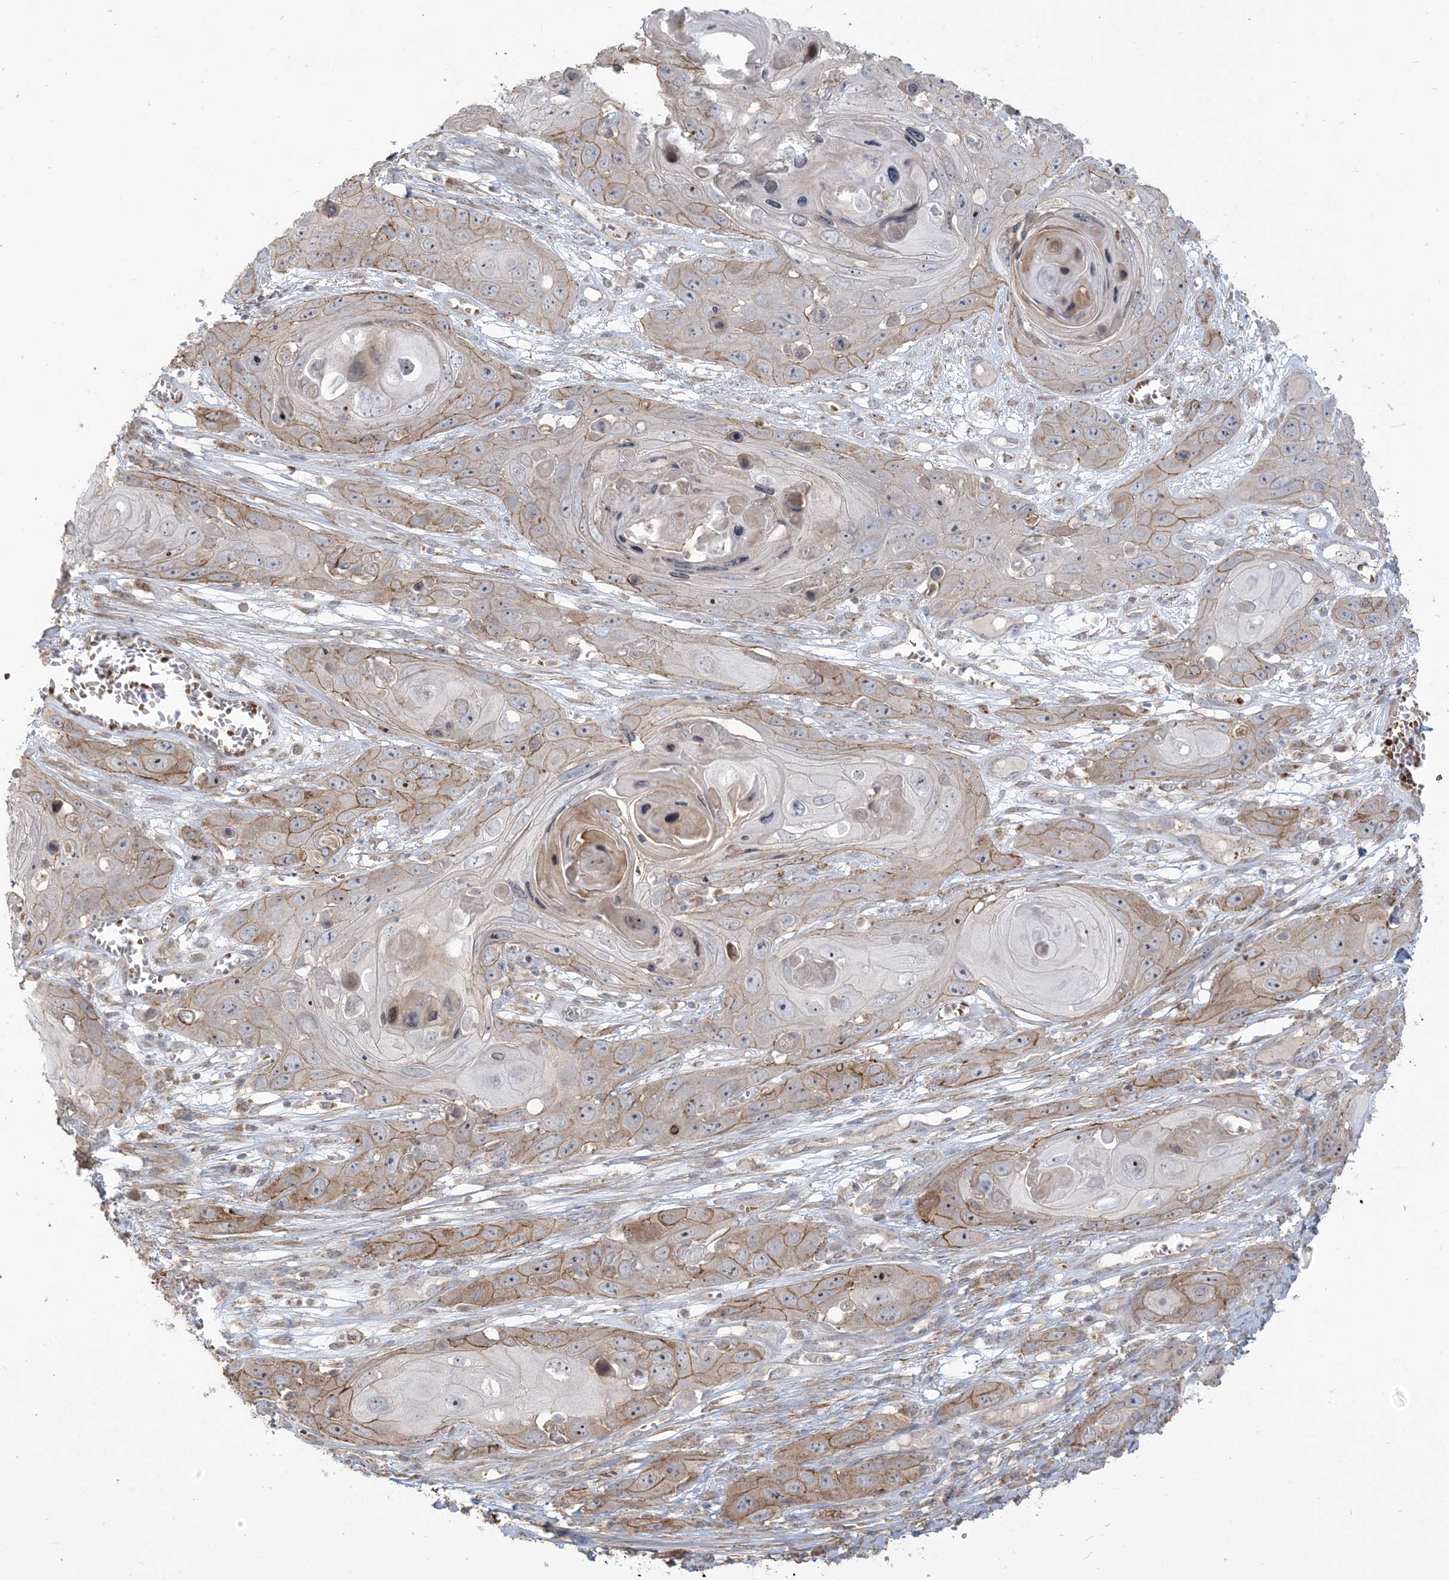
{"staining": {"intensity": "moderate", "quantity": "25%-75%", "location": "cytoplasmic/membranous,nuclear"}, "tissue": "skin cancer", "cell_type": "Tumor cells", "image_type": "cancer", "snomed": [{"axis": "morphology", "description": "Squamous cell carcinoma, NOS"}, {"axis": "topography", "description": "Skin"}], "caption": "Immunohistochemical staining of skin cancer (squamous cell carcinoma) reveals moderate cytoplasmic/membranous and nuclear protein staining in approximately 25%-75% of tumor cells.", "gene": "KLHL18", "patient": {"sex": "male", "age": 55}}